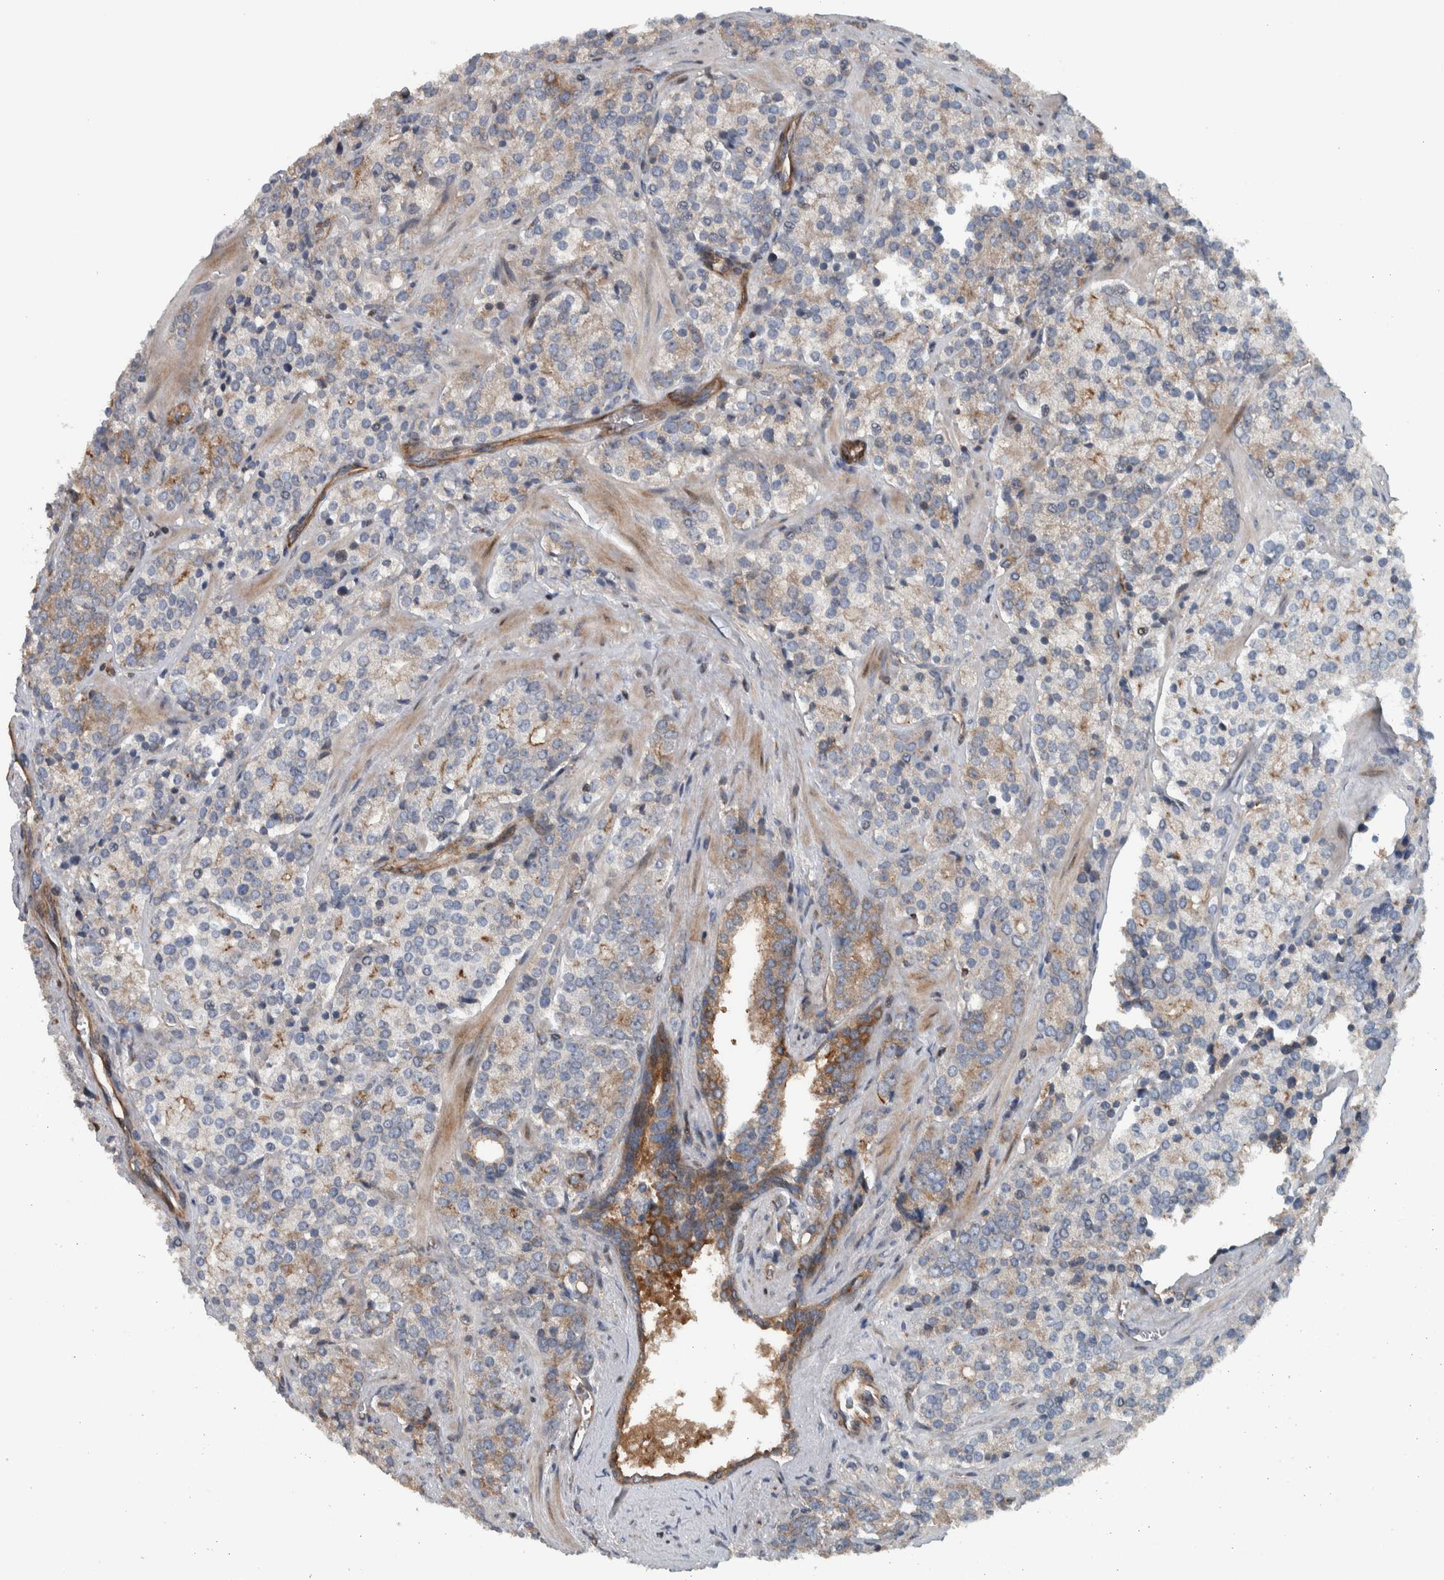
{"staining": {"intensity": "moderate", "quantity": "<25%", "location": "cytoplasmic/membranous"}, "tissue": "prostate cancer", "cell_type": "Tumor cells", "image_type": "cancer", "snomed": [{"axis": "morphology", "description": "Adenocarcinoma, High grade"}, {"axis": "topography", "description": "Prostate"}], "caption": "Prostate high-grade adenocarcinoma was stained to show a protein in brown. There is low levels of moderate cytoplasmic/membranous positivity in about <25% of tumor cells. Nuclei are stained in blue.", "gene": "BAIAP2L1", "patient": {"sex": "male", "age": 71}}